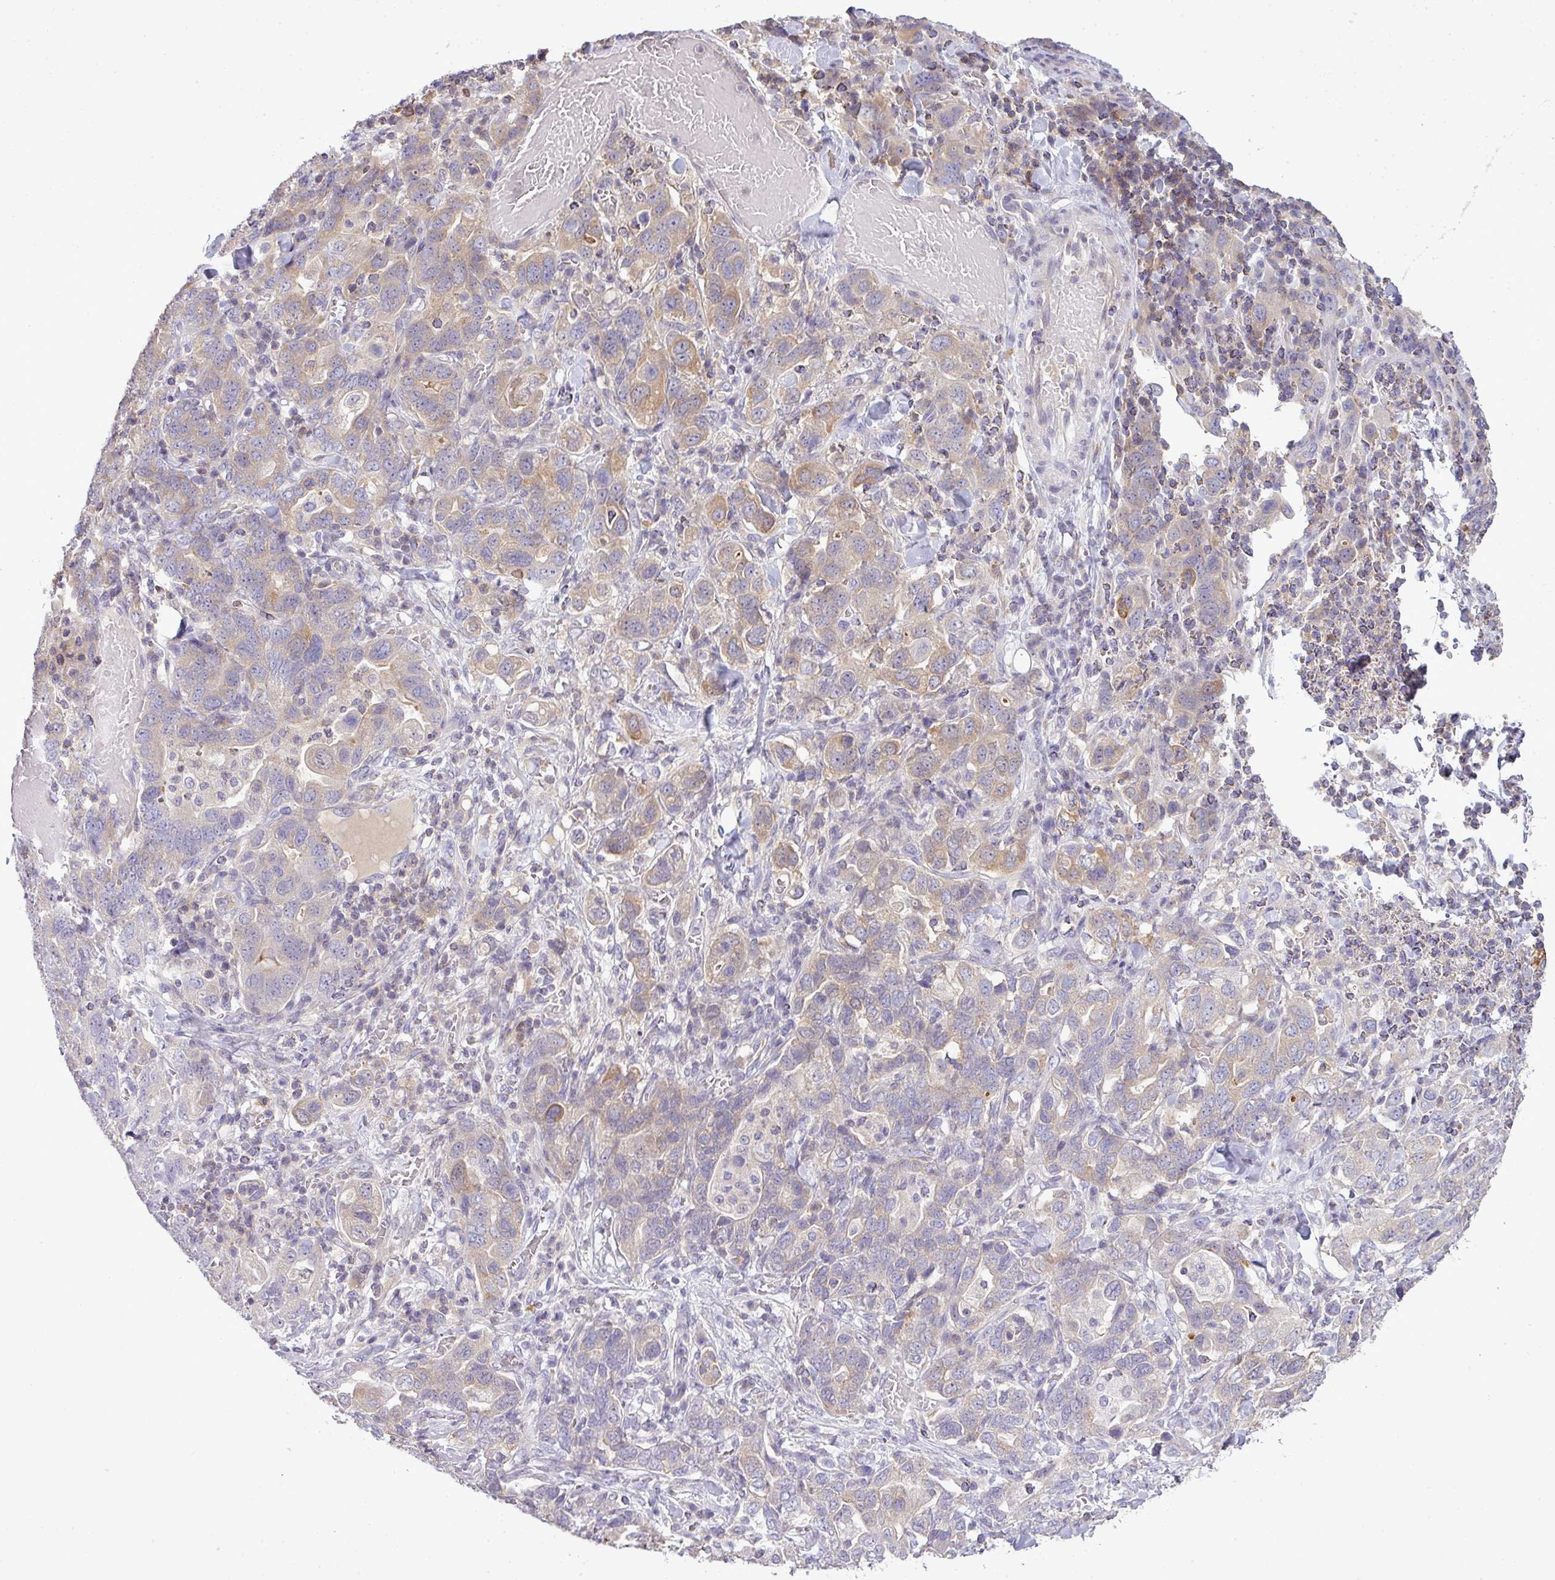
{"staining": {"intensity": "weak", "quantity": ">75%", "location": "cytoplasmic/membranous"}, "tissue": "stomach cancer", "cell_type": "Tumor cells", "image_type": "cancer", "snomed": [{"axis": "morphology", "description": "Adenocarcinoma, NOS"}, {"axis": "topography", "description": "Stomach, upper"}, {"axis": "topography", "description": "Stomach"}], "caption": "Stomach cancer (adenocarcinoma) stained with DAB (3,3'-diaminobenzidine) immunohistochemistry (IHC) reveals low levels of weak cytoplasmic/membranous positivity in about >75% of tumor cells.", "gene": "STAT5A", "patient": {"sex": "male", "age": 62}}